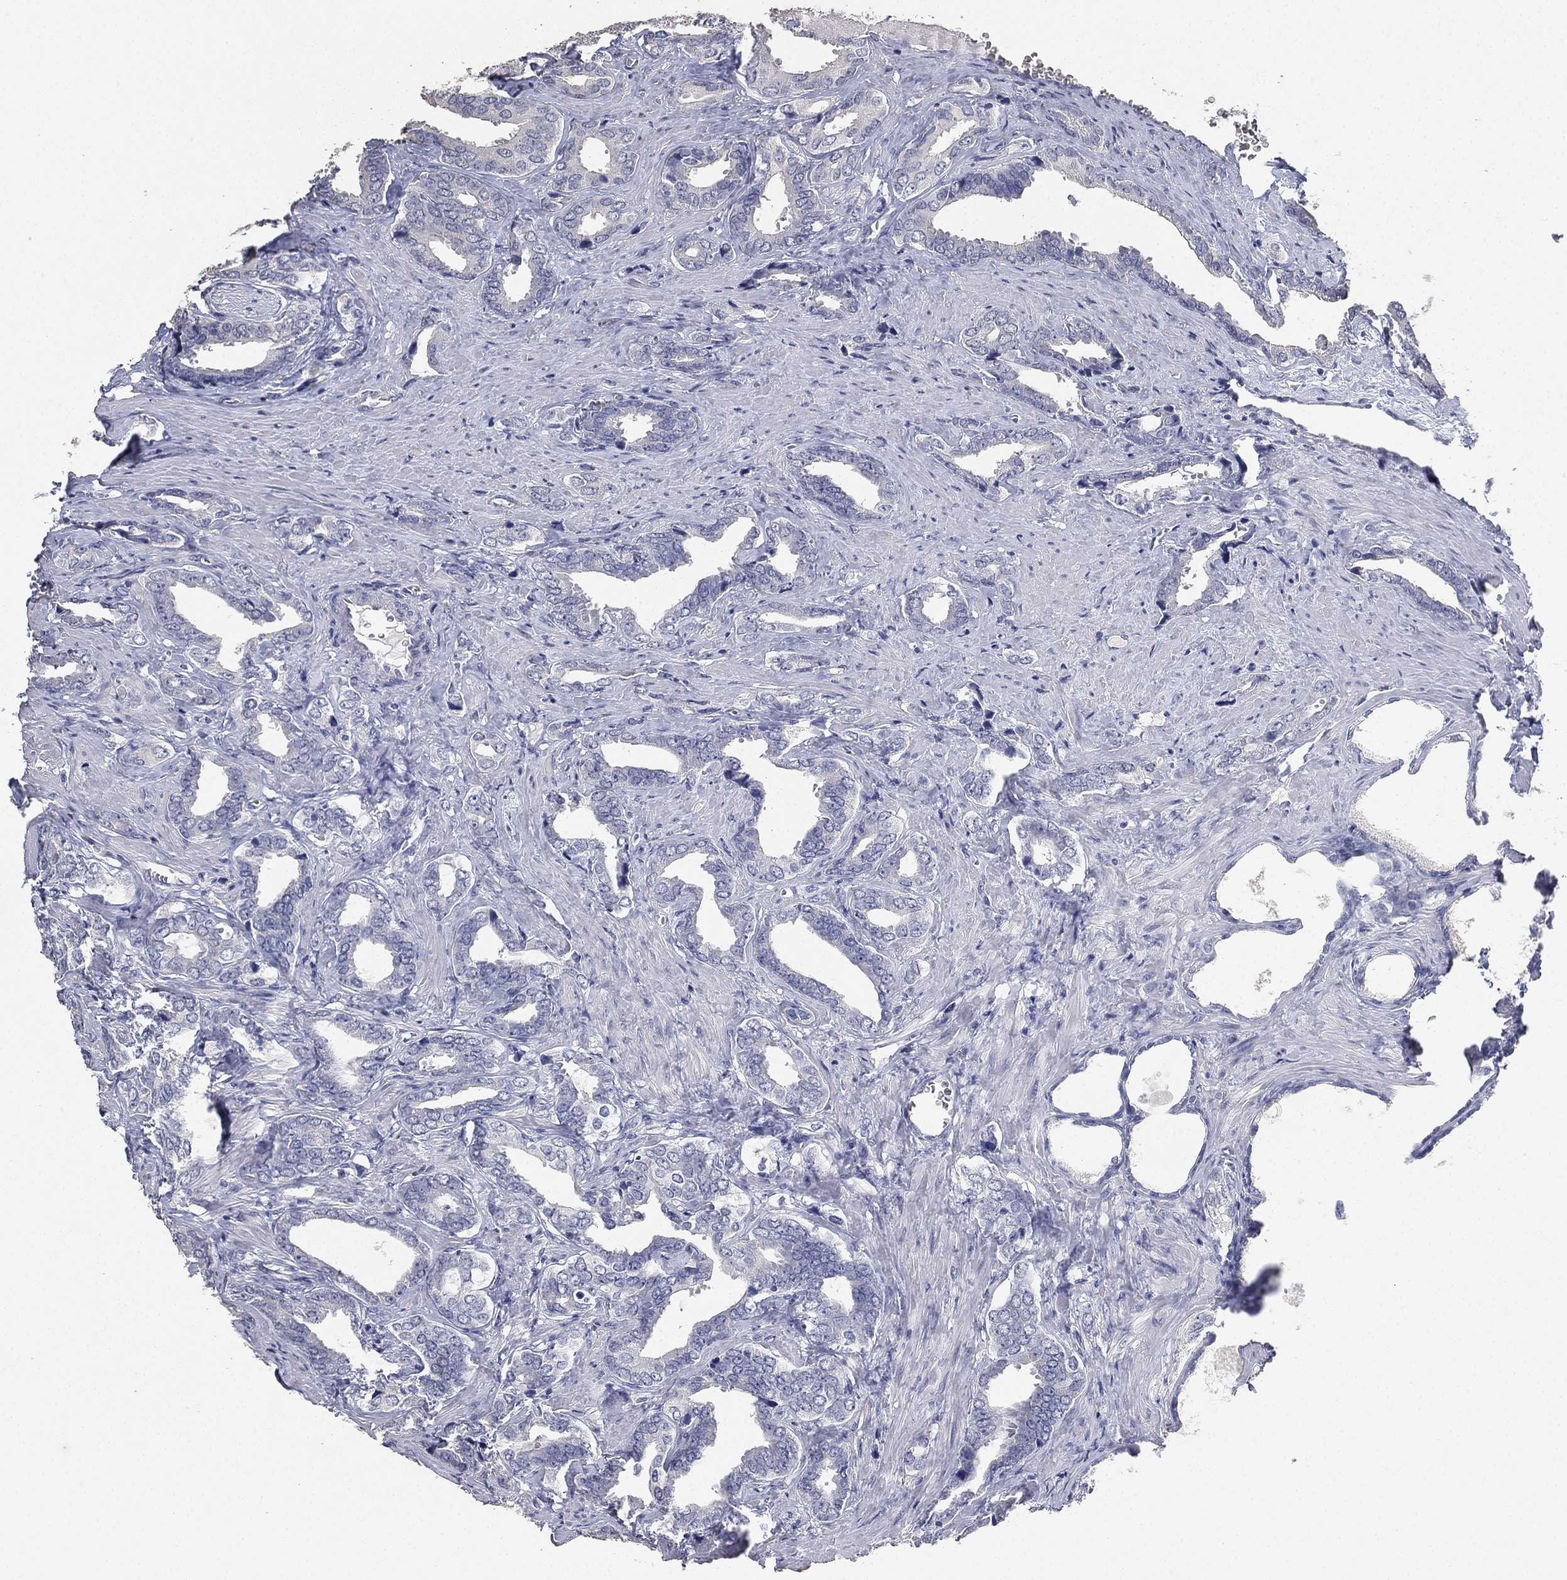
{"staining": {"intensity": "negative", "quantity": "none", "location": "none"}, "tissue": "prostate cancer", "cell_type": "Tumor cells", "image_type": "cancer", "snomed": [{"axis": "morphology", "description": "Adenocarcinoma, NOS"}, {"axis": "topography", "description": "Prostate"}], "caption": "IHC of human prostate cancer (adenocarcinoma) displays no expression in tumor cells.", "gene": "DSG1", "patient": {"sex": "male", "age": 66}}